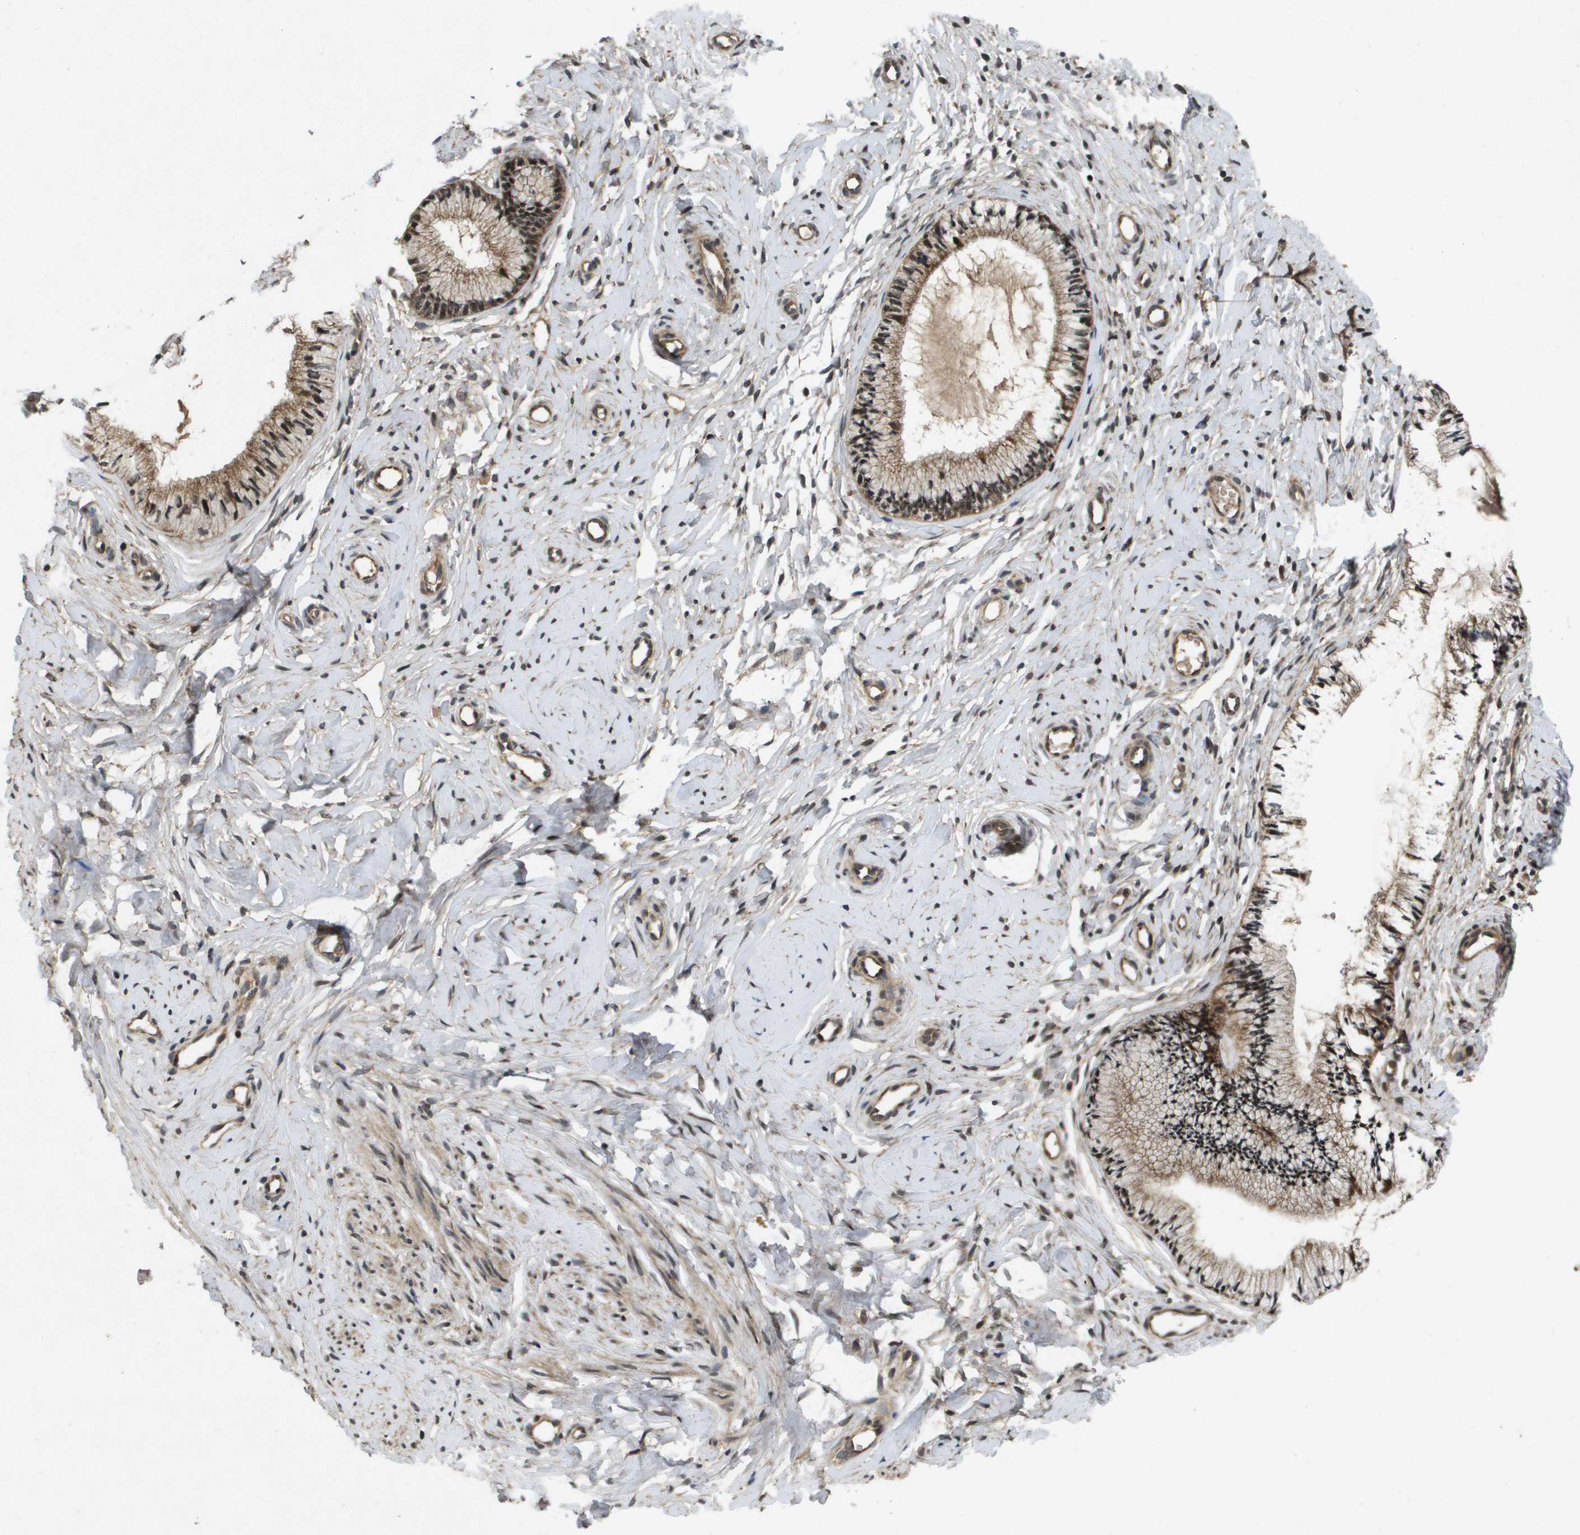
{"staining": {"intensity": "moderate", "quantity": ">75%", "location": "cytoplasmic/membranous,nuclear"}, "tissue": "cervix", "cell_type": "Glandular cells", "image_type": "normal", "snomed": [{"axis": "morphology", "description": "Normal tissue, NOS"}, {"axis": "topography", "description": "Cervix"}], "caption": "Immunohistochemistry (IHC) of benign human cervix demonstrates medium levels of moderate cytoplasmic/membranous,nuclear expression in approximately >75% of glandular cells.", "gene": "SPTLC1", "patient": {"sex": "female", "age": 46}}